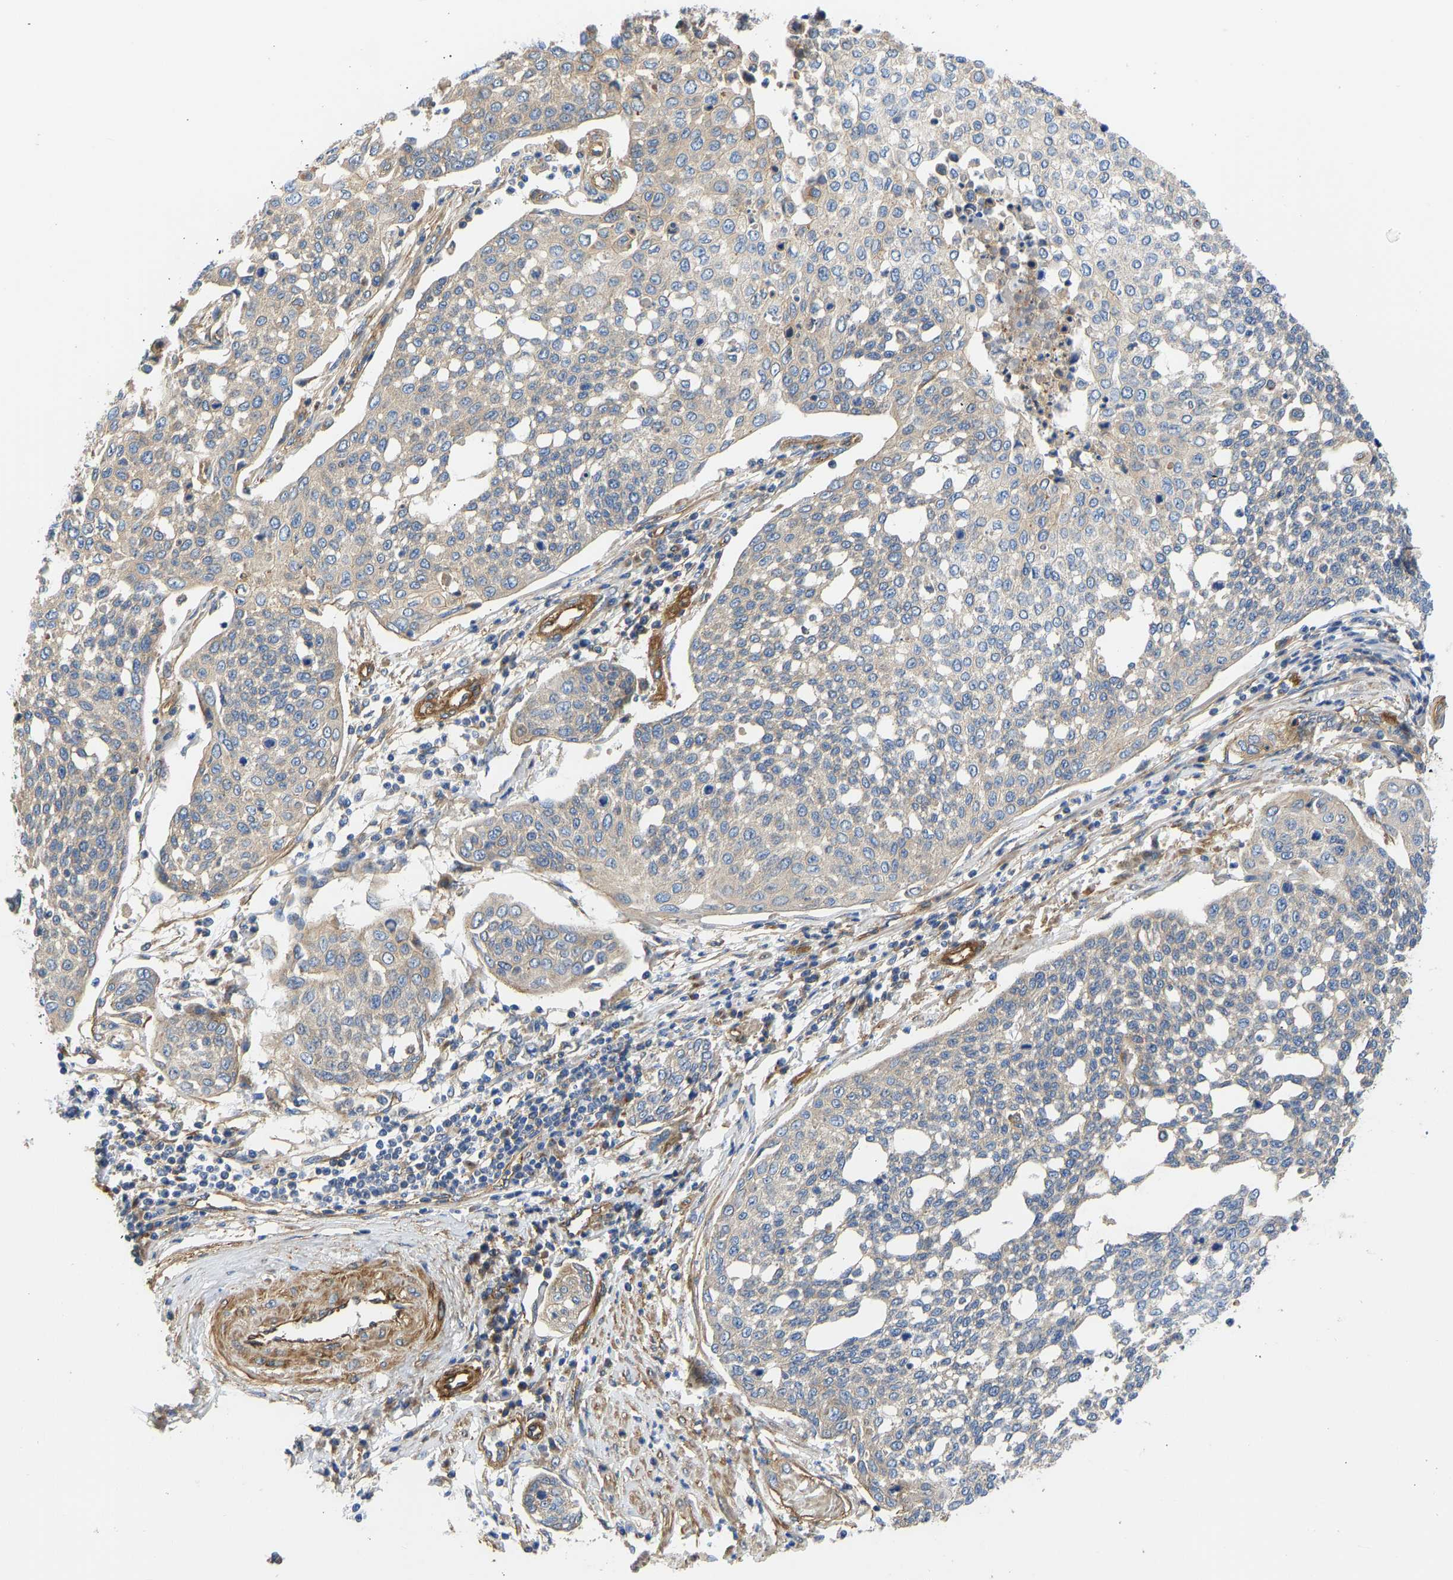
{"staining": {"intensity": "weak", "quantity": "25%-75%", "location": "cytoplasmic/membranous"}, "tissue": "cervical cancer", "cell_type": "Tumor cells", "image_type": "cancer", "snomed": [{"axis": "morphology", "description": "Squamous cell carcinoma, NOS"}, {"axis": "topography", "description": "Cervix"}], "caption": "A photomicrograph of human squamous cell carcinoma (cervical) stained for a protein demonstrates weak cytoplasmic/membranous brown staining in tumor cells.", "gene": "MYO1C", "patient": {"sex": "female", "age": 34}}